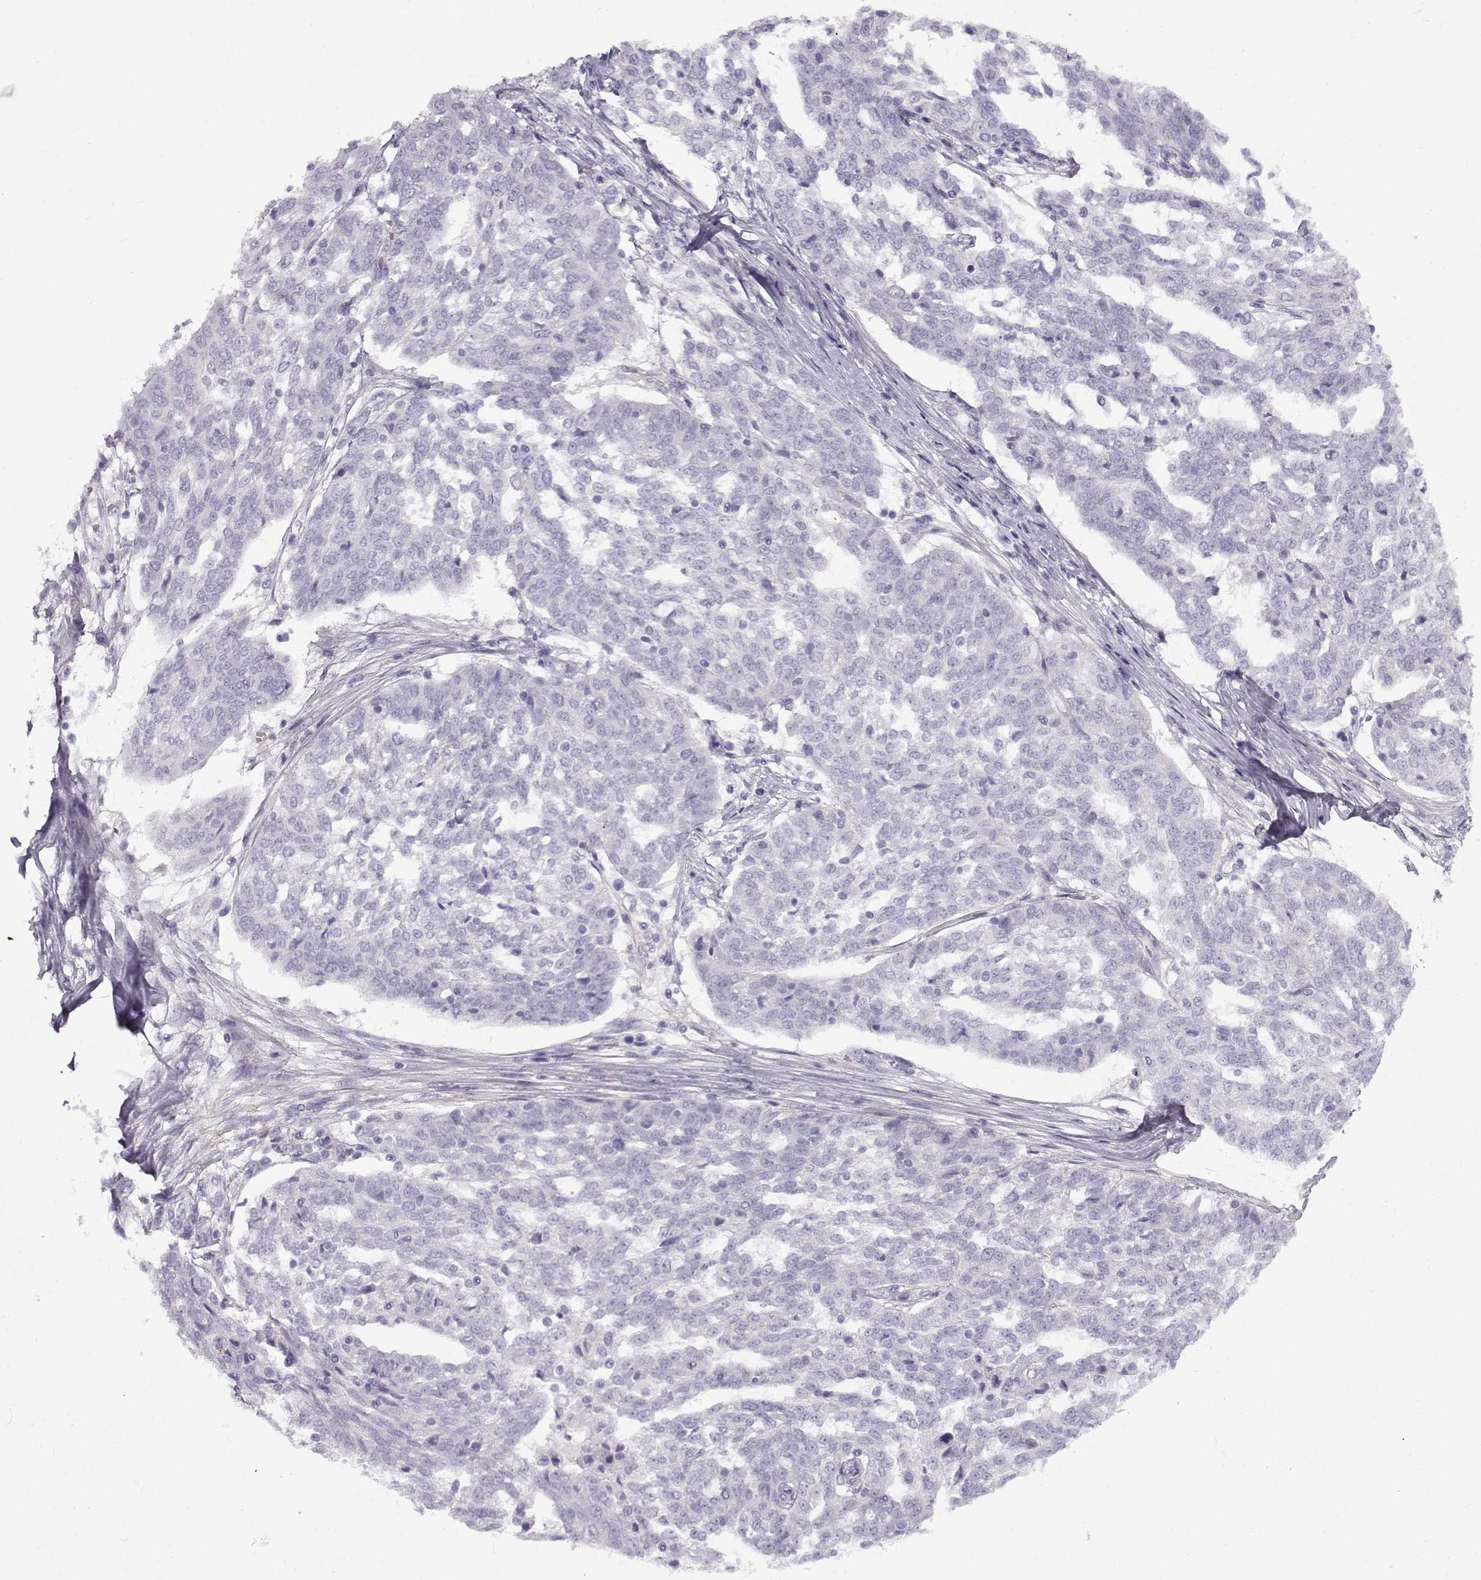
{"staining": {"intensity": "negative", "quantity": "none", "location": "none"}, "tissue": "ovarian cancer", "cell_type": "Tumor cells", "image_type": "cancer", "snomed": [{"axis": "morphology", "description": "Cystadenocarcinoma, serous, NOS"}, {"axis": "topography", "description": "Ovary"}], "caption": "Immunohistochemistry micrograph of human ovarian serous cystadenocarcinoma stained for a protein (brown), which demonstrates no positivity in tumor cells.", "gene": "GTSF1L", "patient": {"sex": "female", "age": 67}}